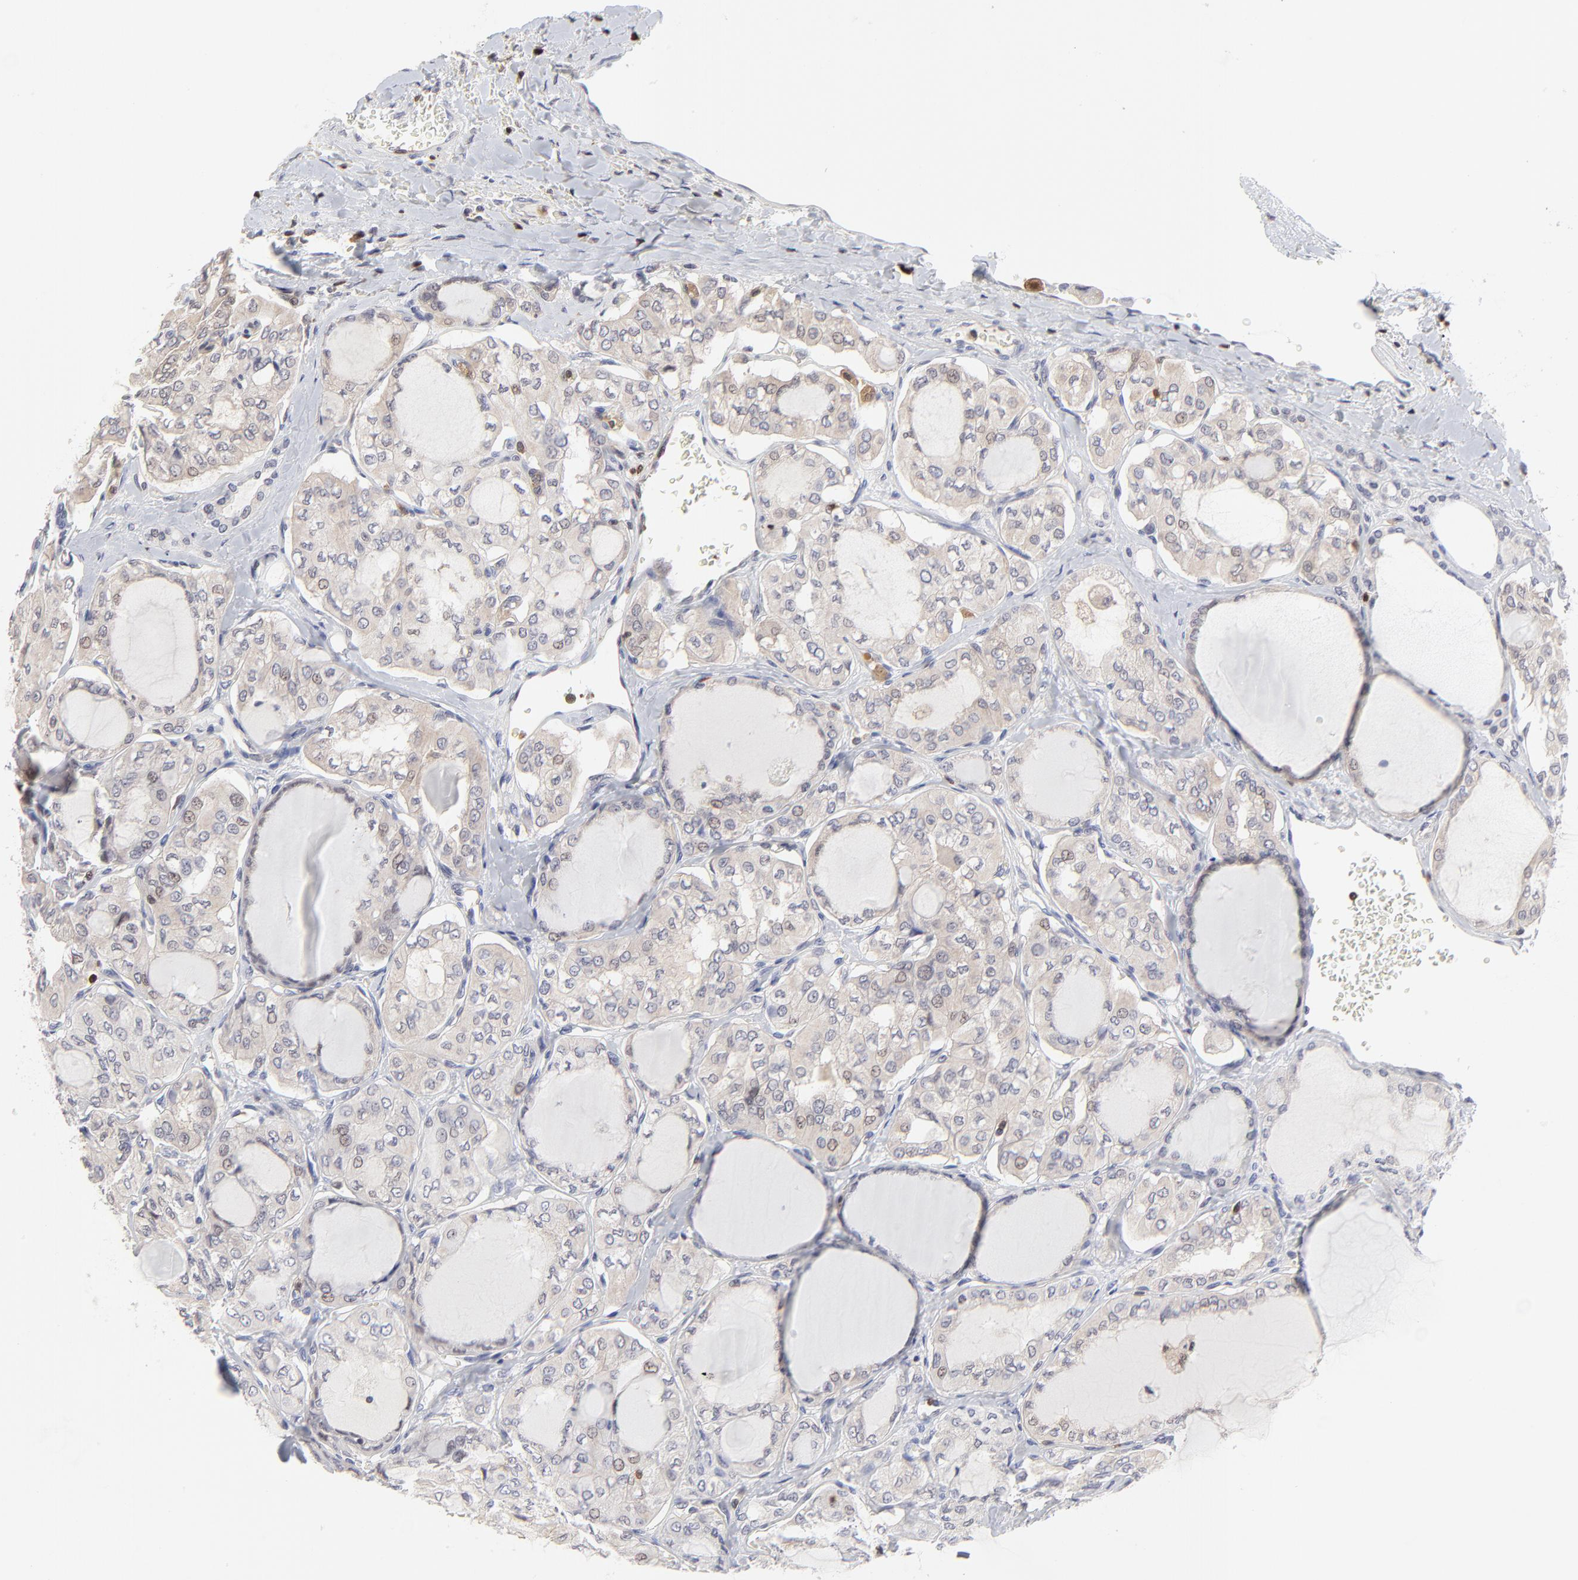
{"staining": {"intensity": "negative", "quantity": "none", "location": "none"}, "tissue": "thyroid cancer", "cell_type": "Tumor cells", "image_type": "cancer", "snomed": [{"axis": "morphology", "description": "Papillary adenocarcinoma, NOS"}, {"axis": "topography", "description": "Thyroid gland"}], "caption": "Photomicrograph shows no protein staining in tumor cells of thyroid cancer tissue. (Stains: DAB immunohistochemistry with hematoxylin counter stain, Microscopy: brightfield microscopy at high magnification).", "gene": "CASP3", "patient": {"sex": "male", "age": 20}}